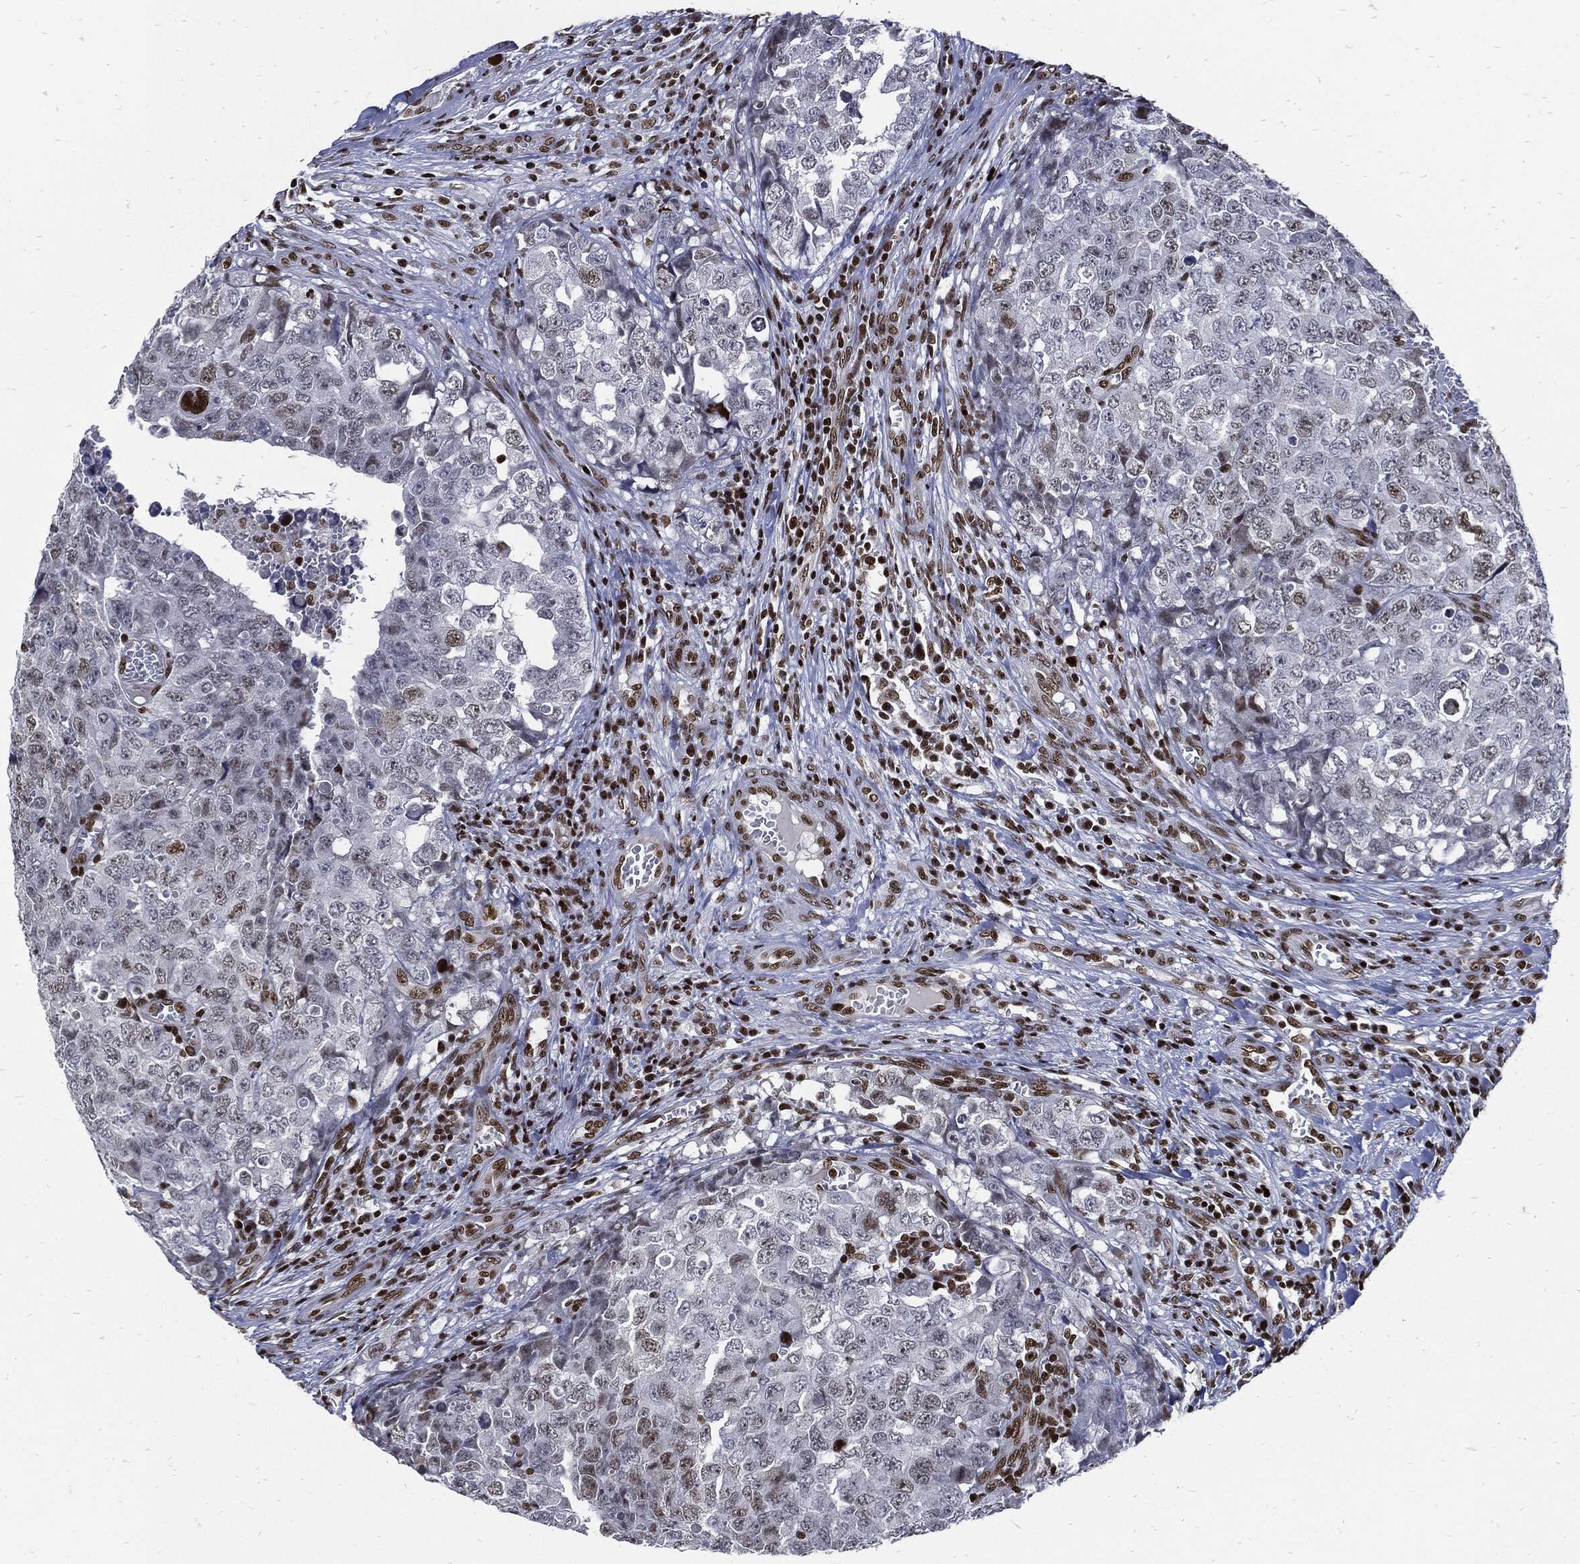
{"staining": {"intensity": "negative", "quantity": "none", "location": "none"}, "tissue": "testis cancer", "cell_type": "Tumor cells", "image_type": "cancer", "snomed": [{"axis": "morphology", "description": "Carcinoma, Embryonal, NOS"}, {"axis": "topography", "description": "Testis"}], "caption": "Embryonal carcinoma (testis) was stained to show a protein in brown. There is no significant staining in tumor cells. The staining is performed using DAB brown chromogen with nuclei counter-stained in using hematoxylin.", "gene": "TERF2", "patient": {"sex": "male", "age": 23}}